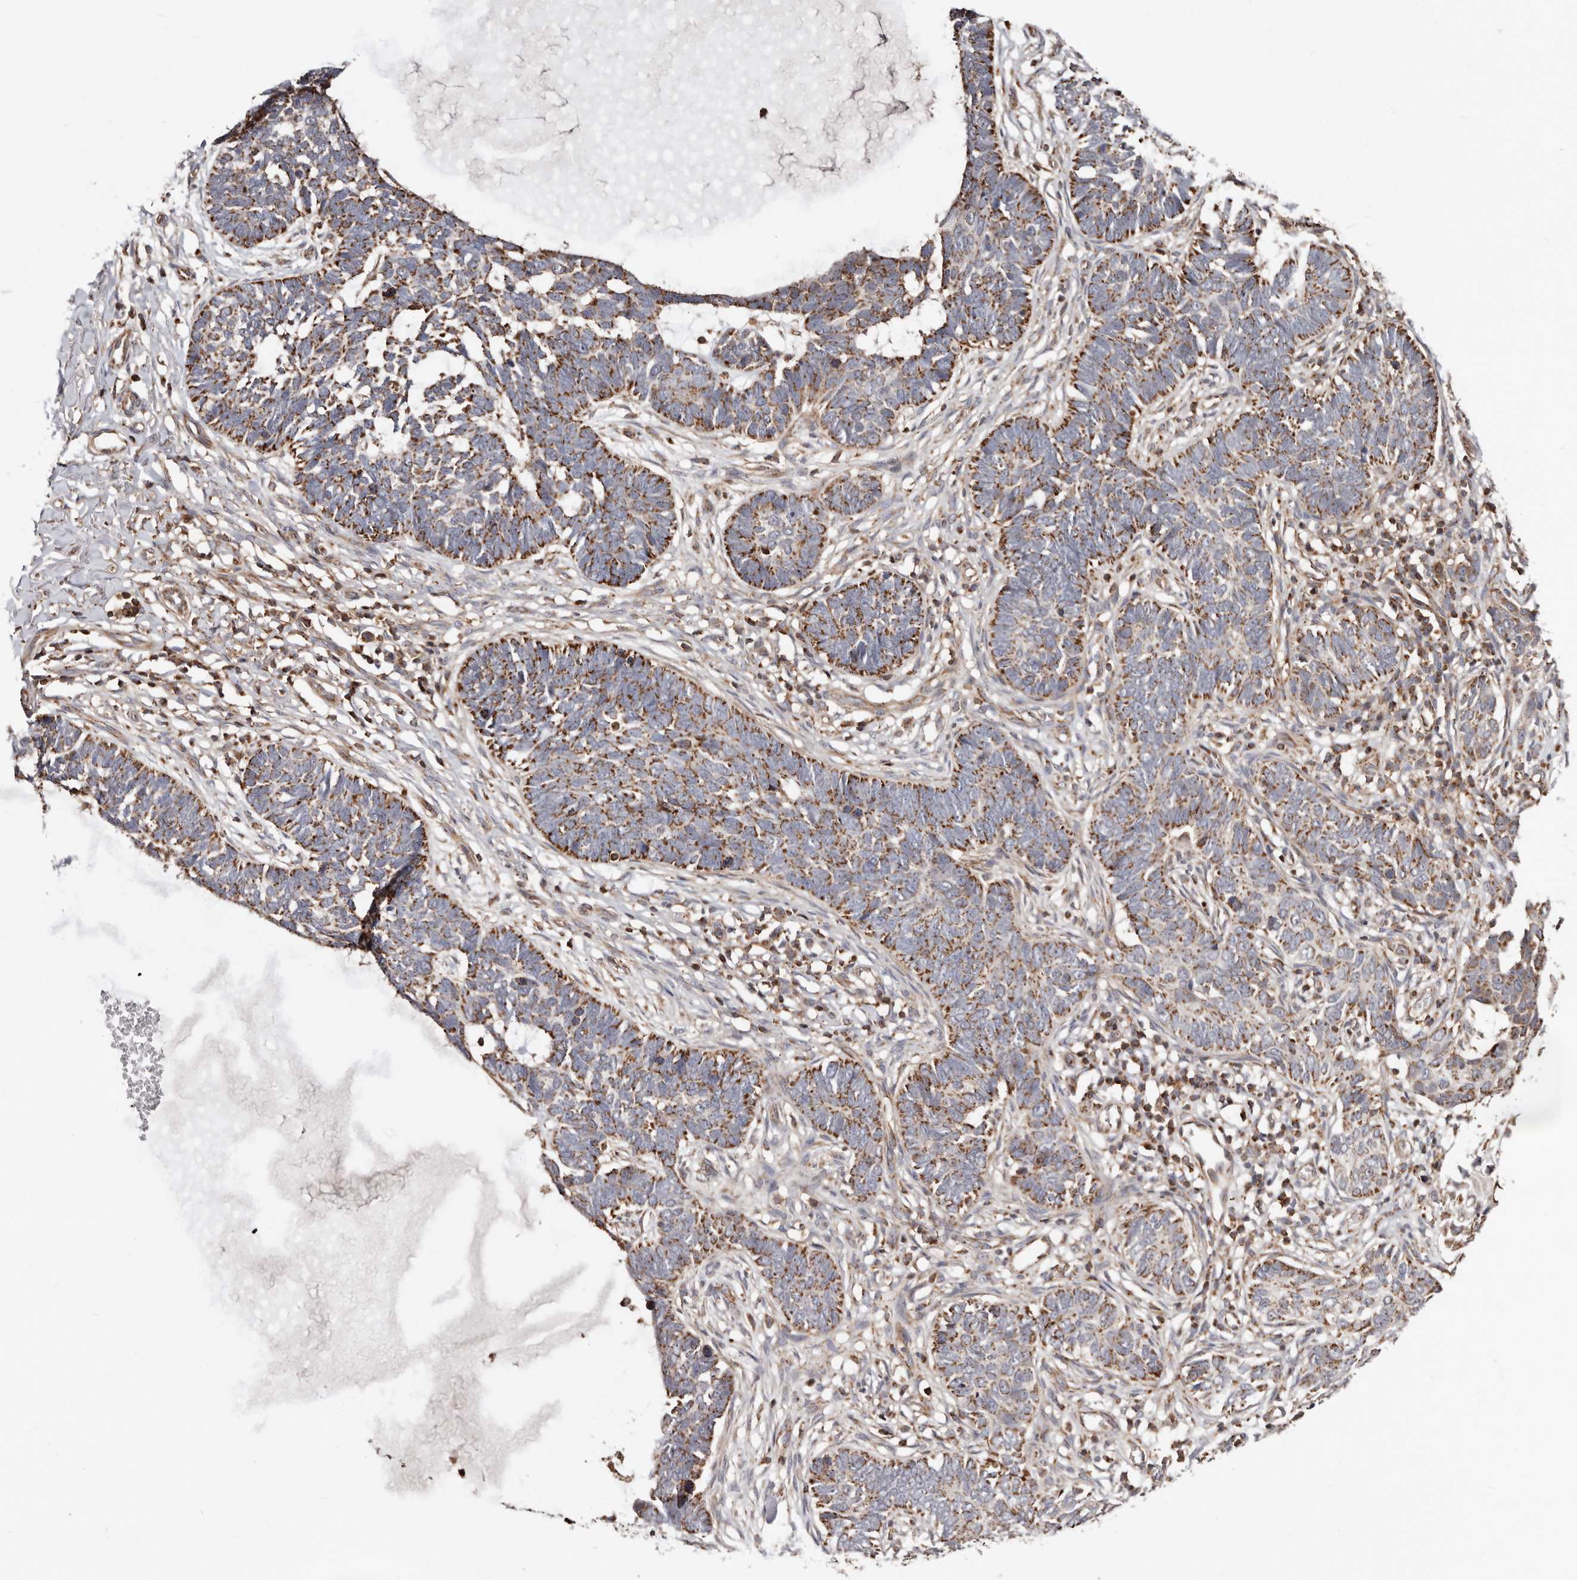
{"staining": {"intensity": "strong", "quantity": "25%-75%", "location": "cytoplasmic/membranous"}, "tissue": "skin cancer", "cell_type": "Tumor cells", "image_type": "cancer", "snomed": [{"axis": "morphology", "description": "Normal tissue, NOS"}, {"axis": "morphology", "description": "Basal cell carcinoma"}, {"axis": "topography", "description": "Skin"}], "caption": "Immunohistochemical staining of human skin cancer (basal cell carcinoma) reveals strong cytoplasmic/membranous protein staining in approximately 25%-75% of tumor cells.", "gene": "PRKACB", "patient": {"sex": "male", "age": 77}}